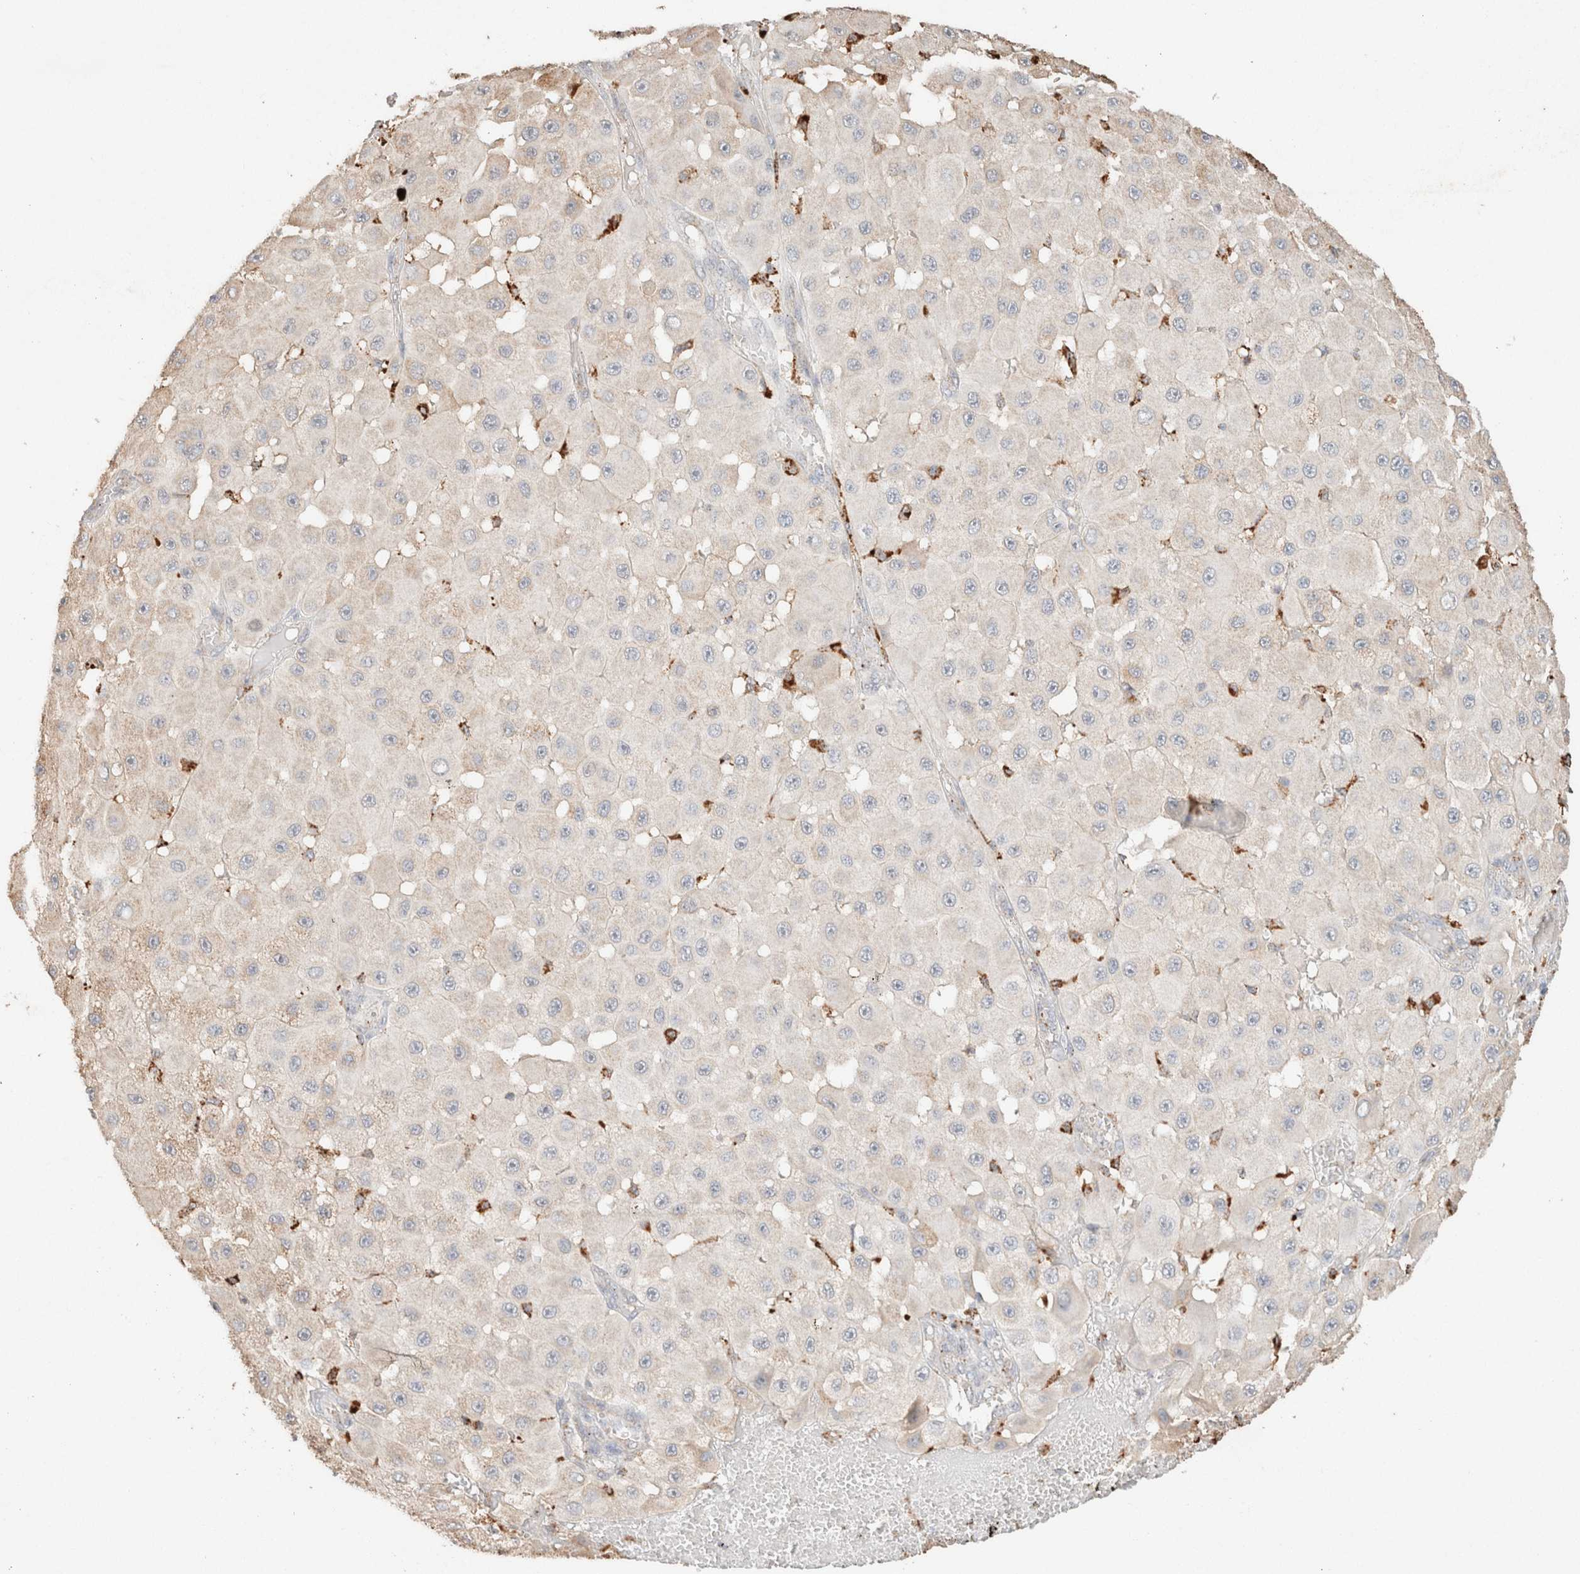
{"staining": {"intensity": "negative", "quantity": "none", "location": "none"}, "tissue": "melanoma", "cell_type": "Tumor cells", "image_type": "cancer", "snomed": [{"axis": "morphology", "description": "Malignant melanoma, NOS"}, {"axis": "topography", "description": "Skin"}], "caption": "DAB immunohistochemical staining of malignant melanoma exhibits no significant expression in tumor cells.", "gene": "CTSC", "patient": {"sex": "female", "age": 81}}